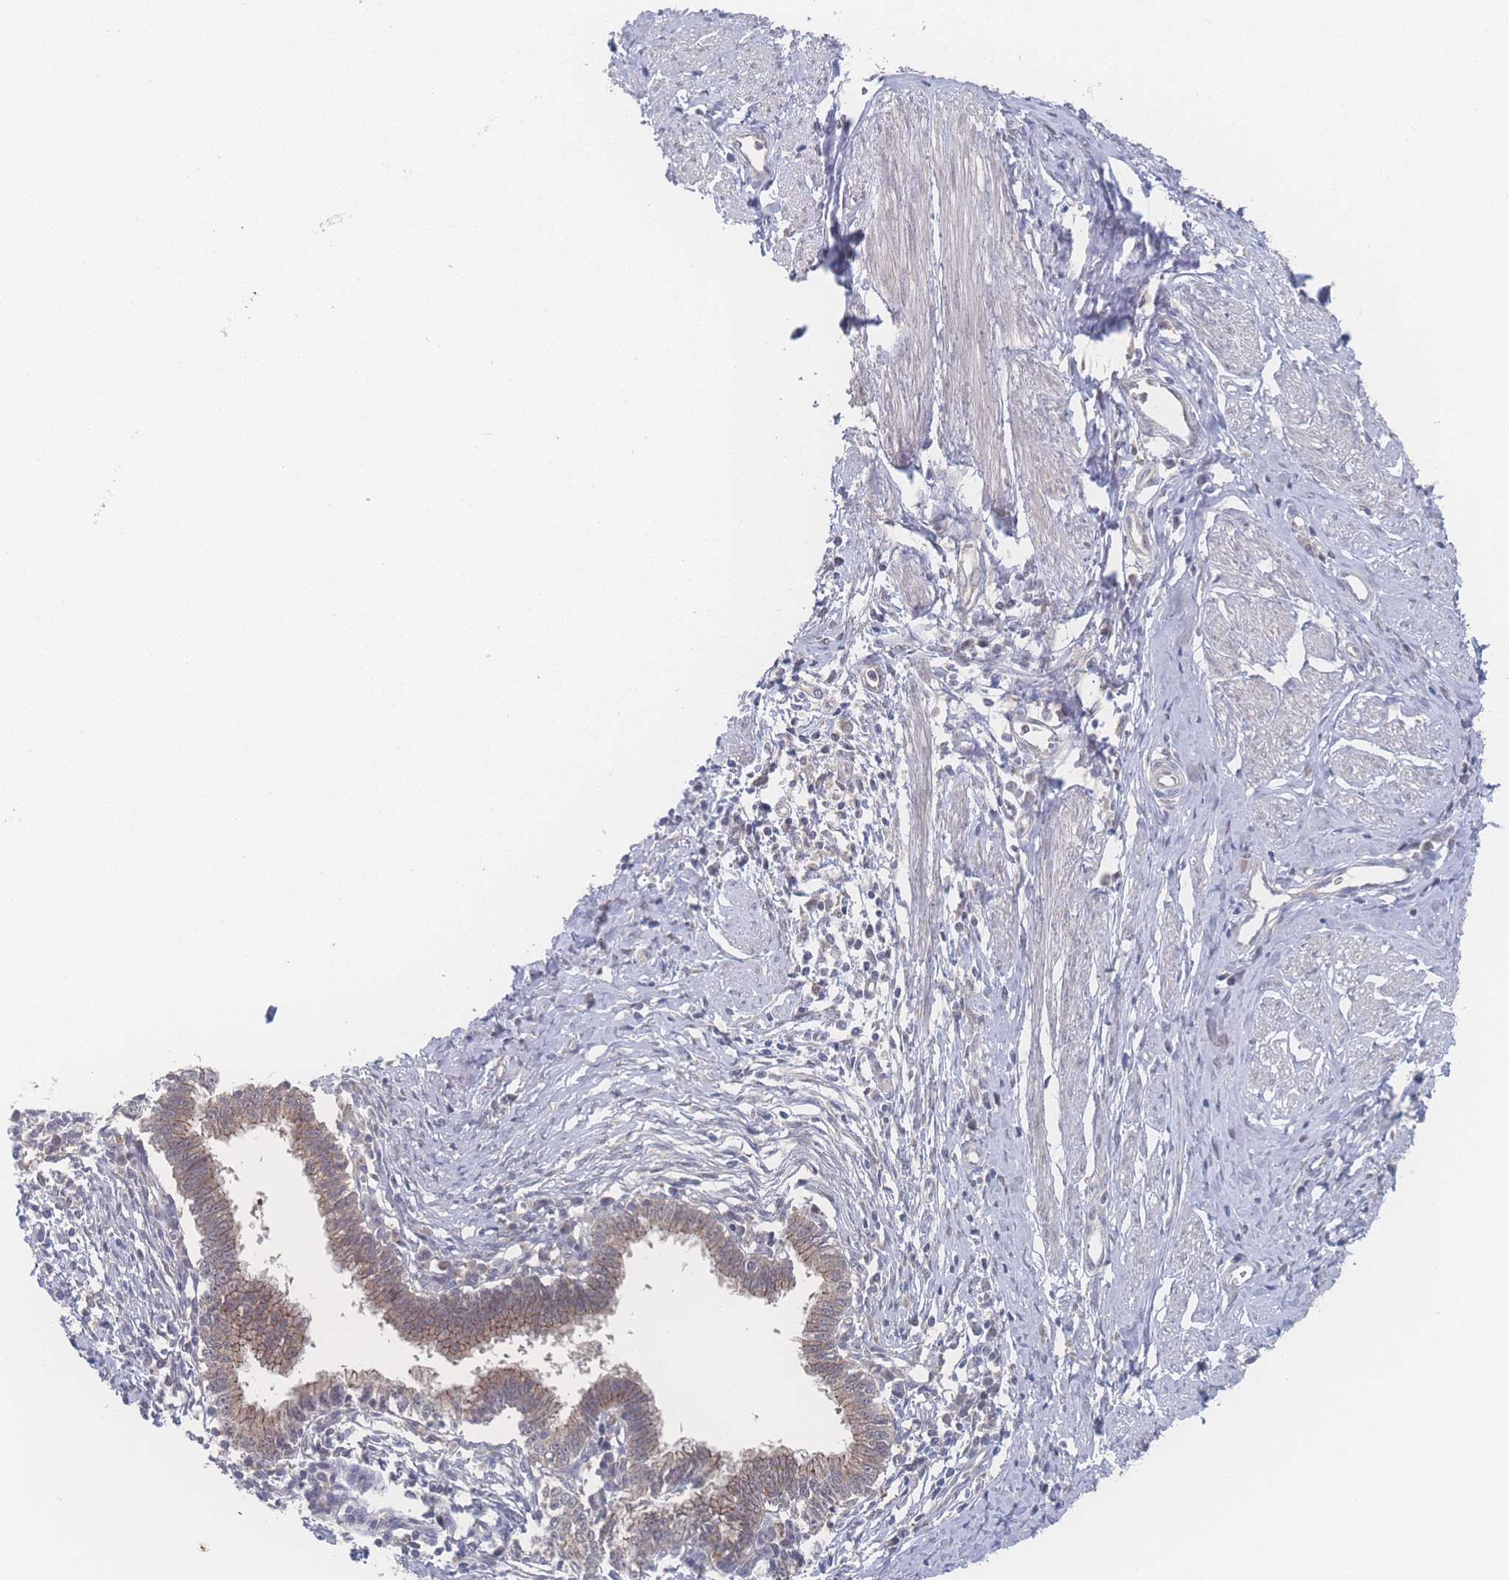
{"staining": {"intensity": "weak", "quantity": "25%-75%", "location": "cytoplasmic/membranous"}, "tissue": "cervical cancer", "cell_type": "Tumor cells", "image_type": "cancer", "snomed": [{"axis": "morphology", "description": "Adenocarcinoma, NOS"}, {"axis": "topography", "description": "Cervix"}], "caption": "Approximately 25%-75% of tumor cells in cervical cancer (adenocarcinoma) exhibit weak cytoplasmic/membranous protein positivity as visualized by brown immunohistochemical staining.", "gene": "NBEAL1", "patient": {"sex": "female", "age": 36}}